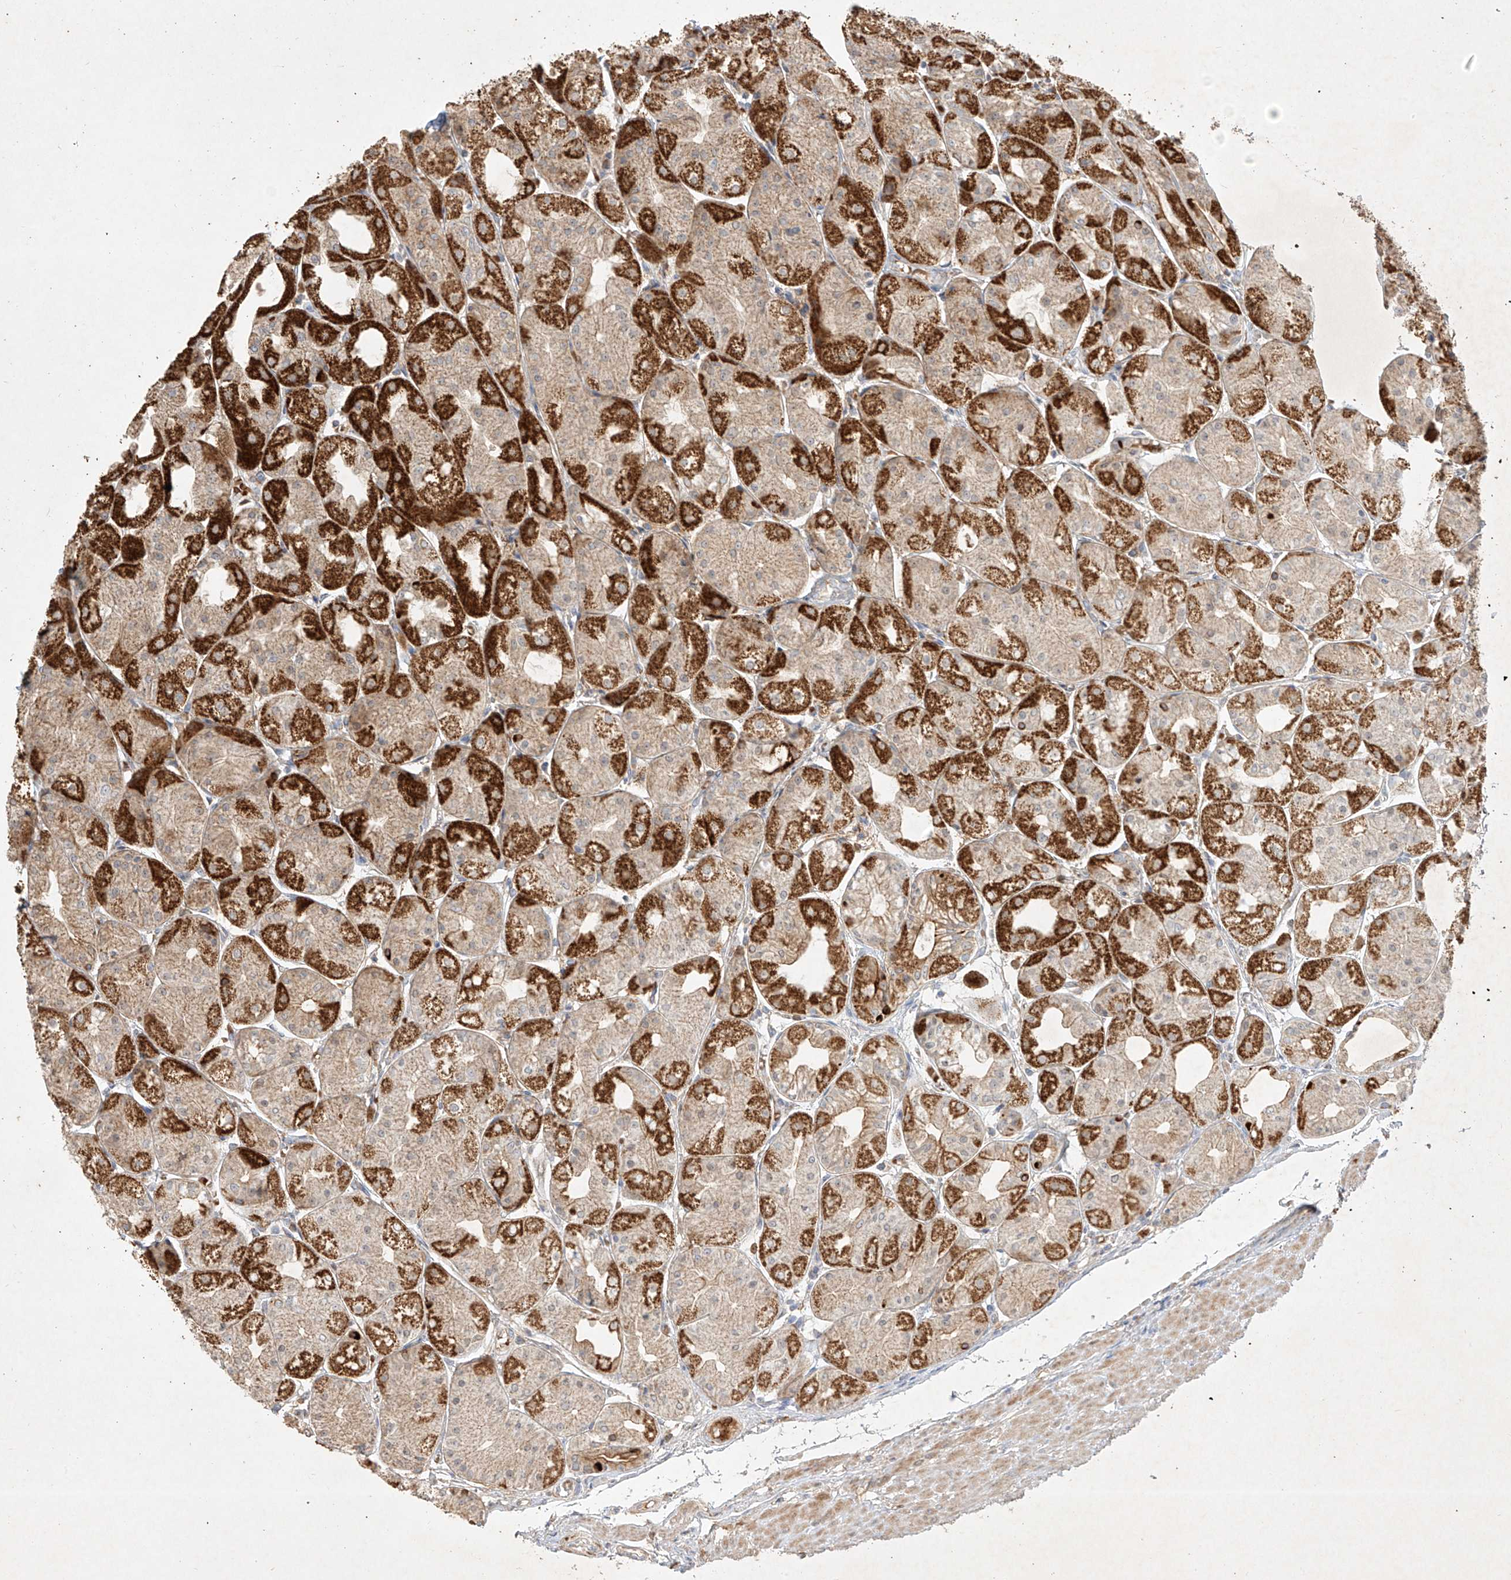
{"staining": {"intensity": "strong", "quantity": "25%-75%", "location": "cytoplasmic/membranous"}, "tissue": "stomach", "cell_type": "Glandular cells", "image_type": "normal", "snomed": [{"axis": "morphology", "description": "Normal tissue, NOS"}, {"axis": "topography", "description": "Stomach, upper"}], "caption": "Unremarkable stomach displays strong cytoplasmic/membranous staining in approximately 25%-75% of glandular cells The staining is performed using DAB brown chromogen to label protein expression. The nuclei are counter-stained blue using hematoxylin..", "gene": "KPNA7", "patient": {"sex": "male", "age": 72}}